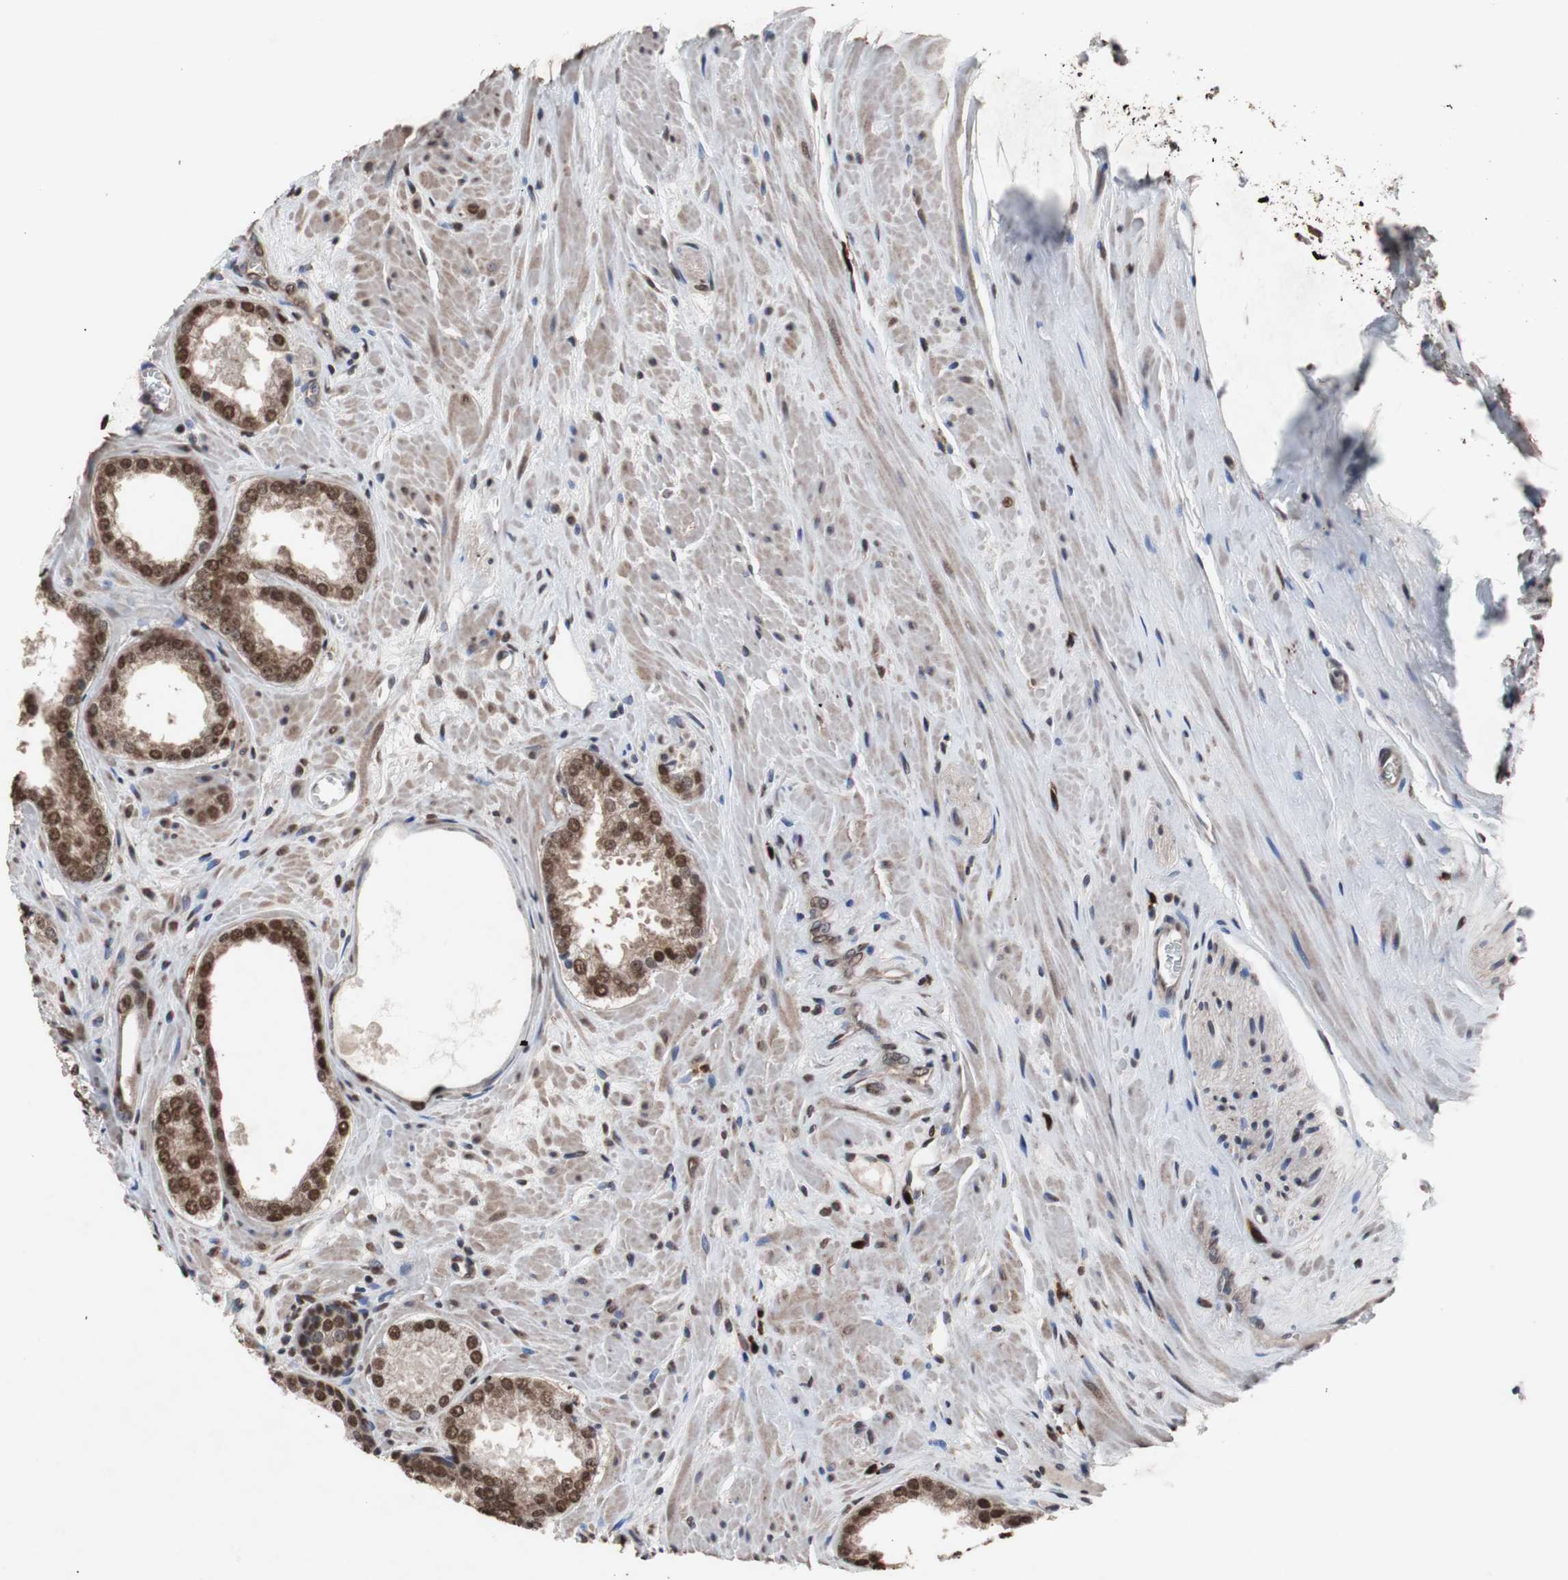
{"staining": {"intensity": "strong", "quantity": ">75%", "location": "nuclear"}, "tissue": "prostate cancer", "cell_type": "Tumor cells", "image_type": "cancer", "snomed": [{"axis": "morphology", "description": "Adenocarcinoma, Low grade"}, {"axis": "topography", "description": "Prostate"}], "caption": "Strong nuclear protein positivity is seen in about >75% of tumor cells in prostate adenocarcinoma (low-grade).", "gene": "MED27", "patient": {"sex": "male", "age": 60}}